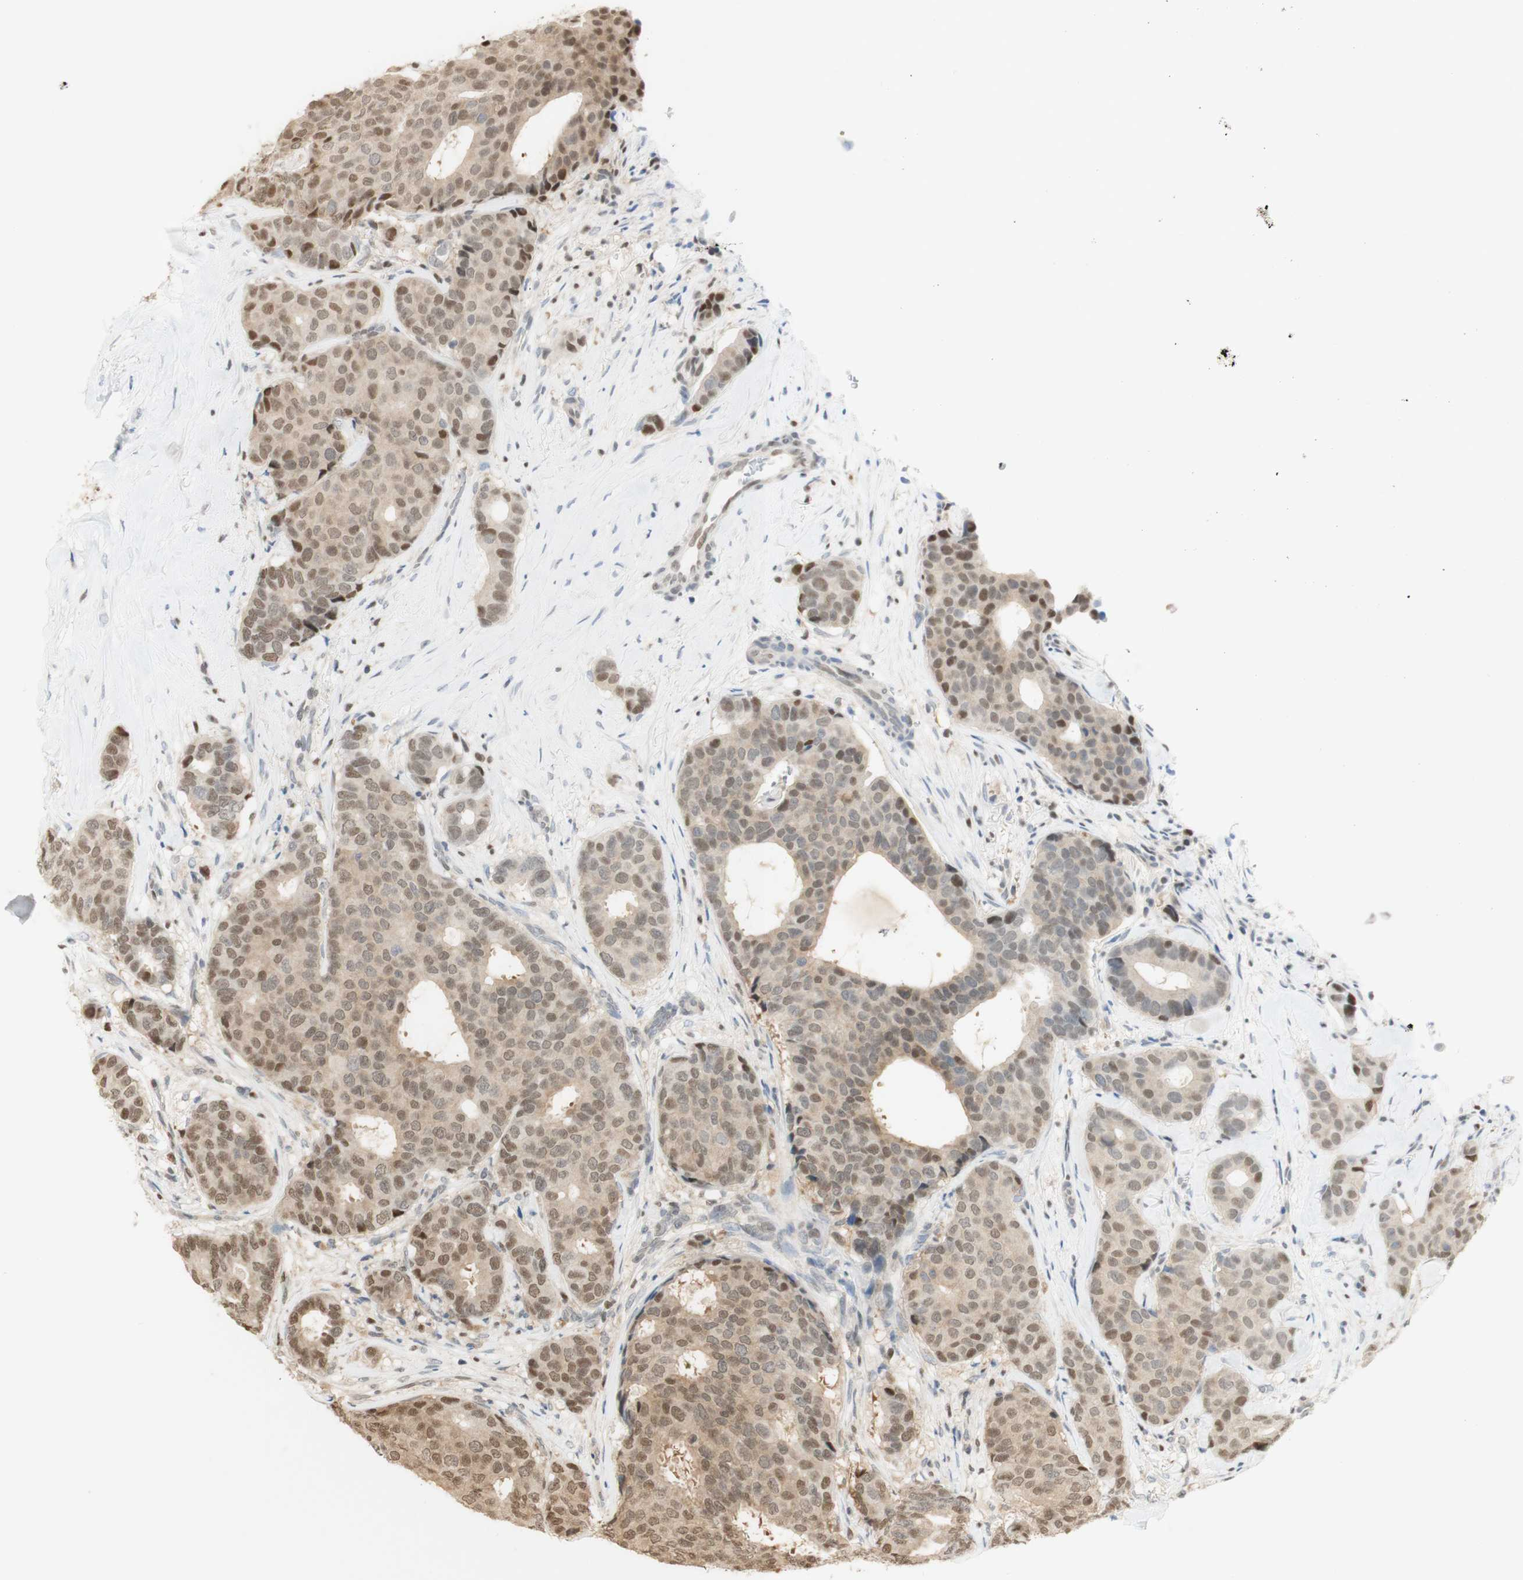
{"staining": {"intensity": "moderate", "quantity": ">75%", "location": "cytoplasmic/membranous,nuclear"}, "tissue": "breast cancer", "cell_type": "Tumor cells", "image_type": "cancer", "snomed": [{"axis": "morphology", "description": "Duct carcinoma"}, {"axis": "topography", "description": "Breast"}], "caption": "High-power microscopy captured an IHC histopathology image of breast intraductal carcinoma, revealing moderate cytoplasmic/membranous and nuclear positivity in approximately >75% of tumor cells. The staining was performed using DAB (3,3'-diaminobenzidine) to visualize the protein expression in brown, while the nuclei were stained in blue with hematoxylin (Magnification: 20x).", "gene": "NAP1L4", "patient": {"sex": "female", "age": 75}}